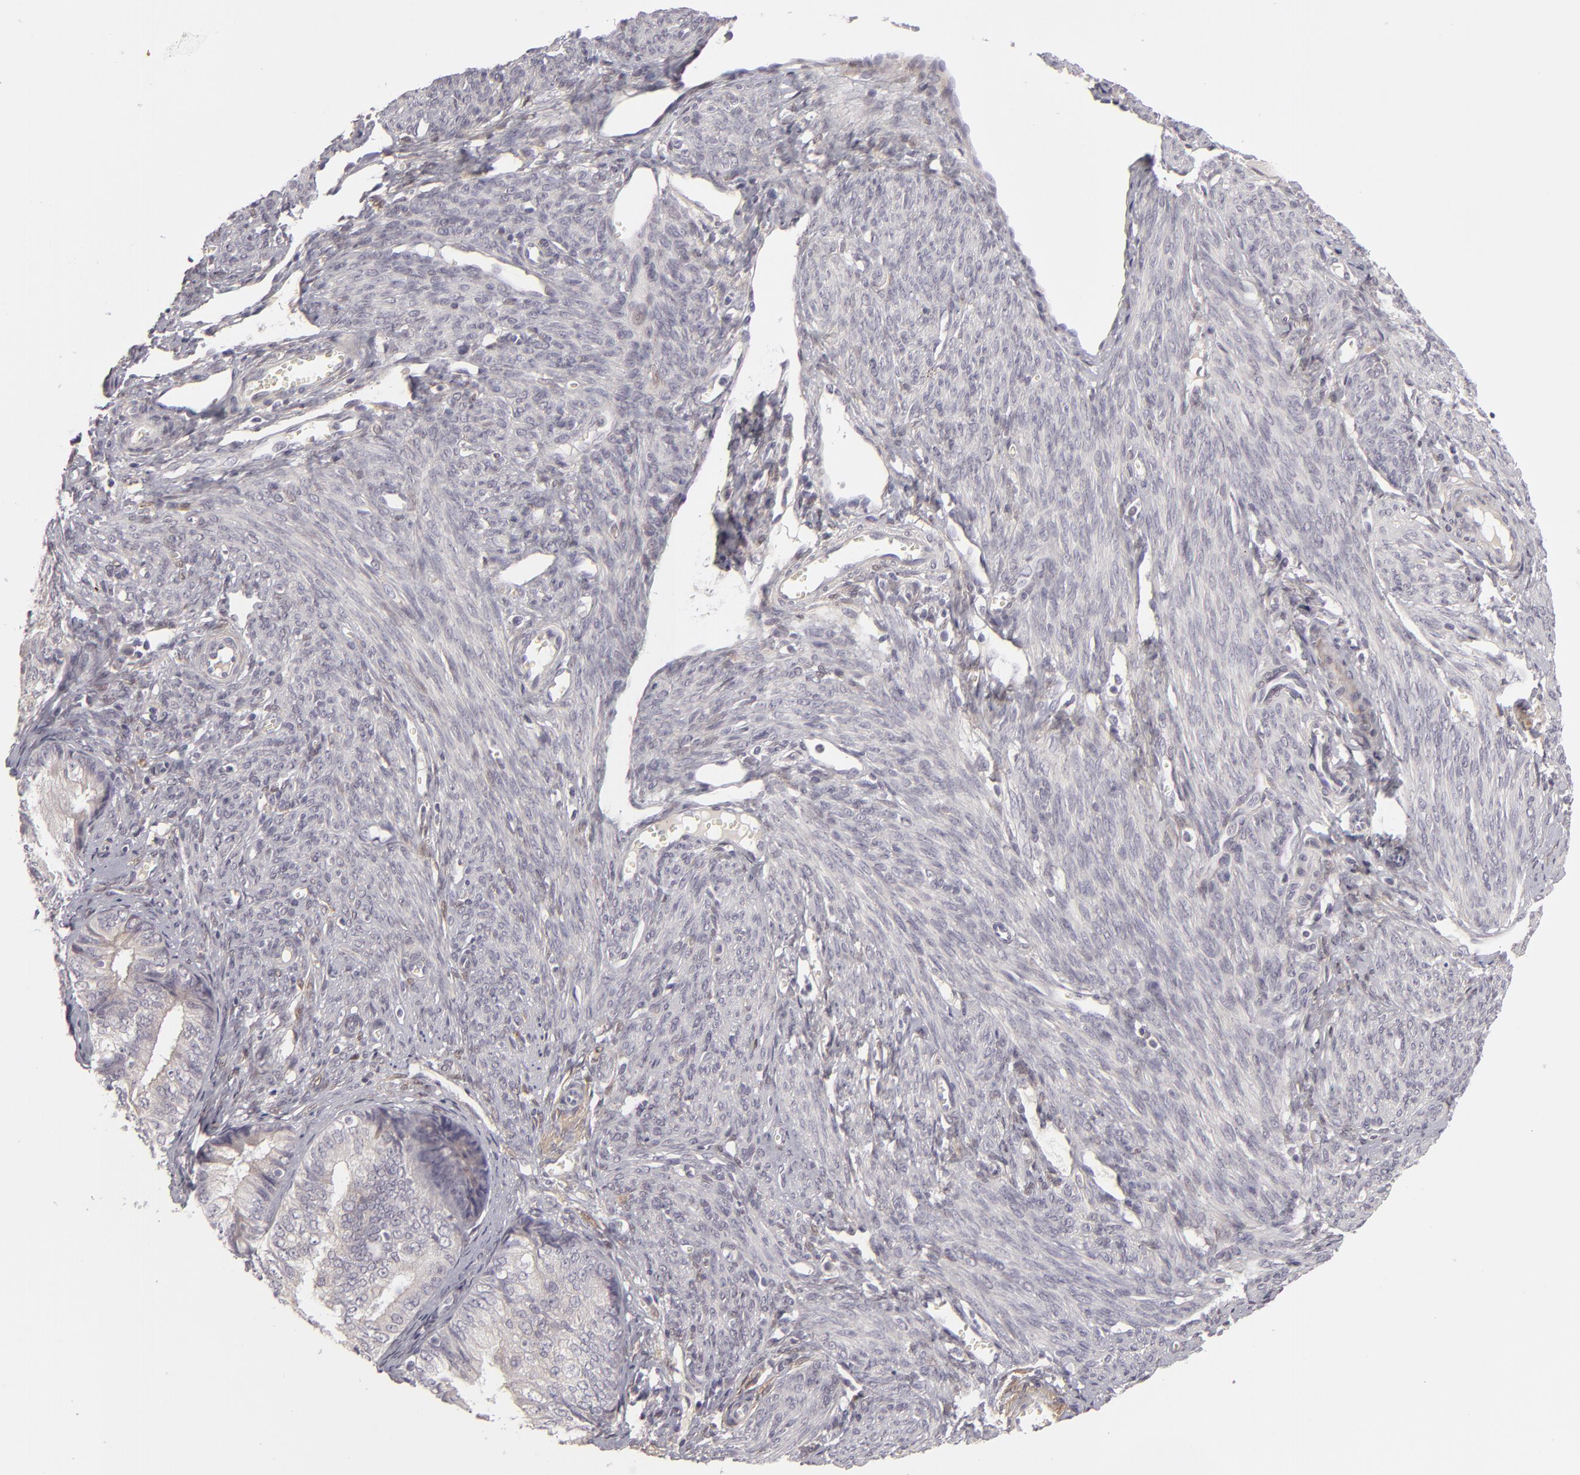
{"staining": {"intensity": "negative", "quantity": "none", "location": "none"}, "tissue": "endometrial cancer", "cell_type": "Tumor cells", "image_type": "cancer", "snomed": [{"axis": "morphology", "description": "Adenocarcinoma, NOS"}, {"axis": "topography", "description": "Endometrium"}], "caption": "Immunohistochemical staining of human endometrial adenocarcinoma demonstrates no significant expression in tumor cells. Brightfield microscopy of immunohistochemistry stained with DAB (brown) and hematoxylin (blue), captured at high magnification.", "gene": "EFS", "patient": {"sex": "female", "age": 66}}